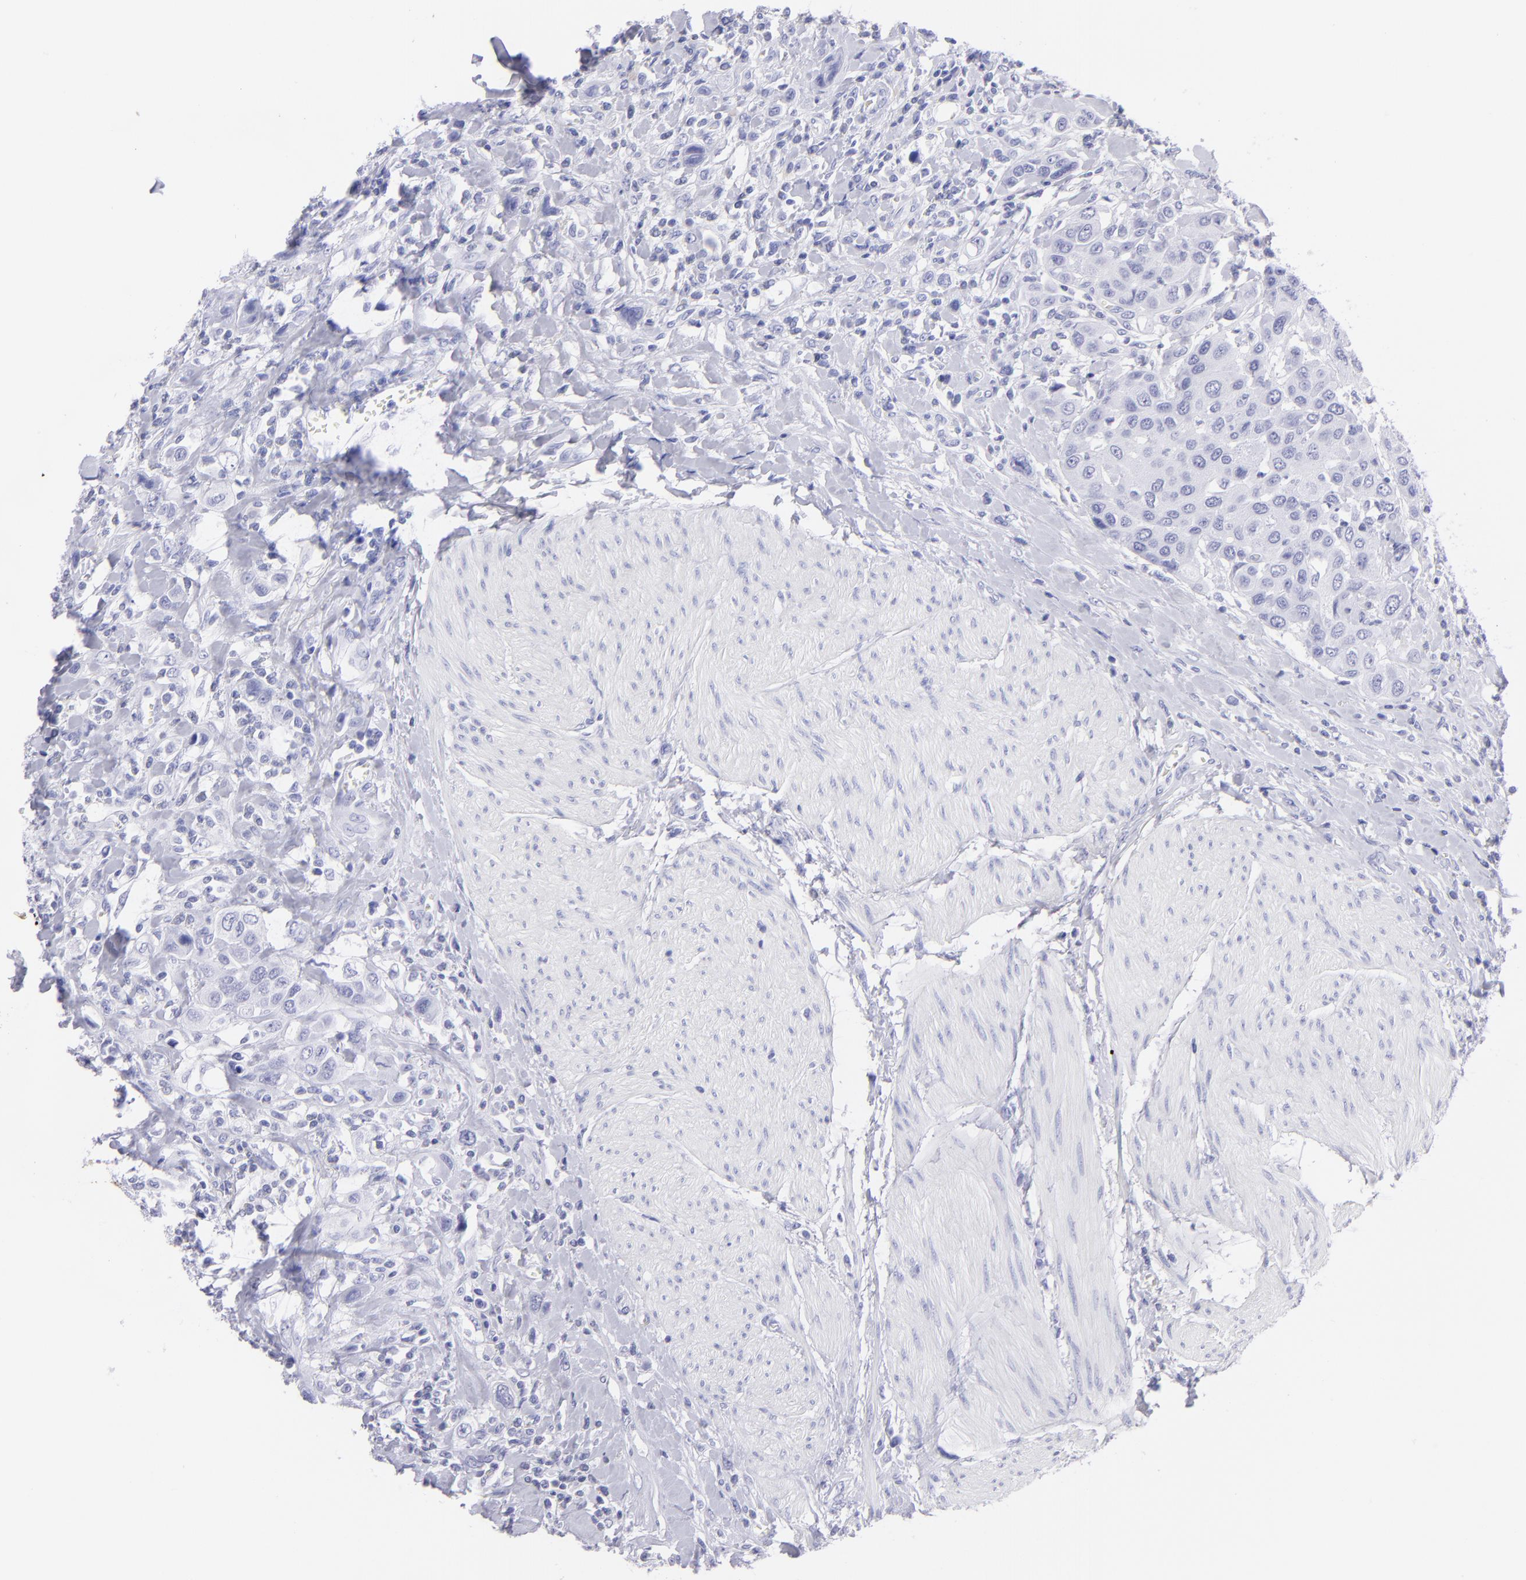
{"staining": {"intensity": "negative", "quantity": "none", "location": "none"}, "tissue": "urothelial cancer", "cell_type": "Tumor cells", "image_type": "cancer", "snomed": [{"axis": "morphology", "description": "Urothelial carcinoma, High grade"}, {"axis": "topography", "description": "Urinary bladder"}], "caption": "Tumor cells are negative for protein expression in human urothelial carcinoma (high-grade).", "gene": "PIP", "patient": {"sex": "male", "age": 50}}